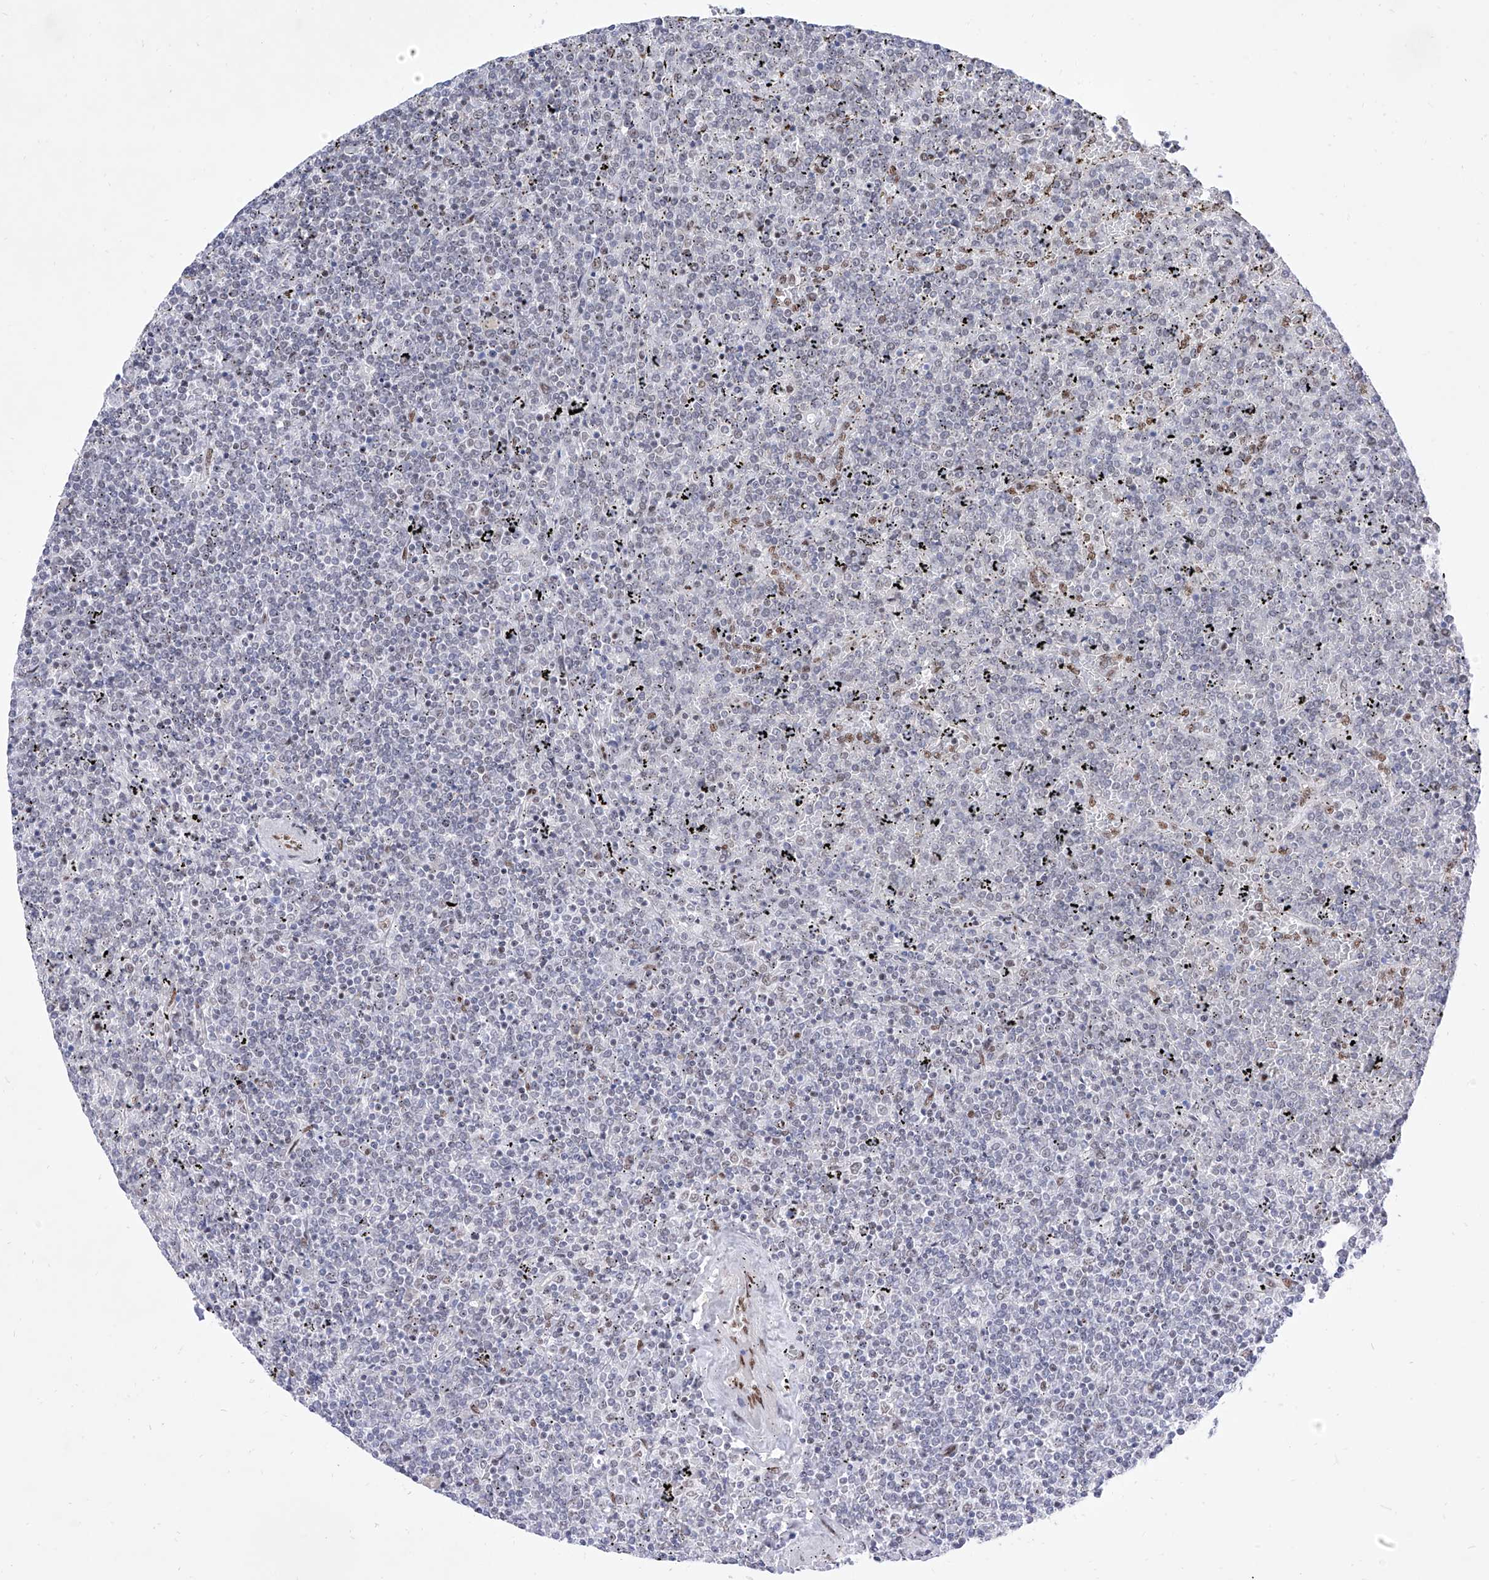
{"staining": {"intensity": "negative", "quantity": "none", "location": "none"}, "tissue": "lymphoma", "cell_type": "Tumor cells", "image_type": "cancer", "snomed": [{"axis": "morphology", "description": "Malignant lymphoma, non-Hodgkin's type, Low grade"}, {"axis": "topography", "description": "Spleen"}], "caption": "Immunohistochemical staining of human low-grade malignant lymphoma, non-Hodgkin's type exhibits no significant positivity in tumor cells. (DAB (3,3'-diaminobenzidine) immunohistochemistry (IHC) with hematoxylin counter stain).", "gene": "ATN1", "patient": {"sex": "female", "age": 19}}